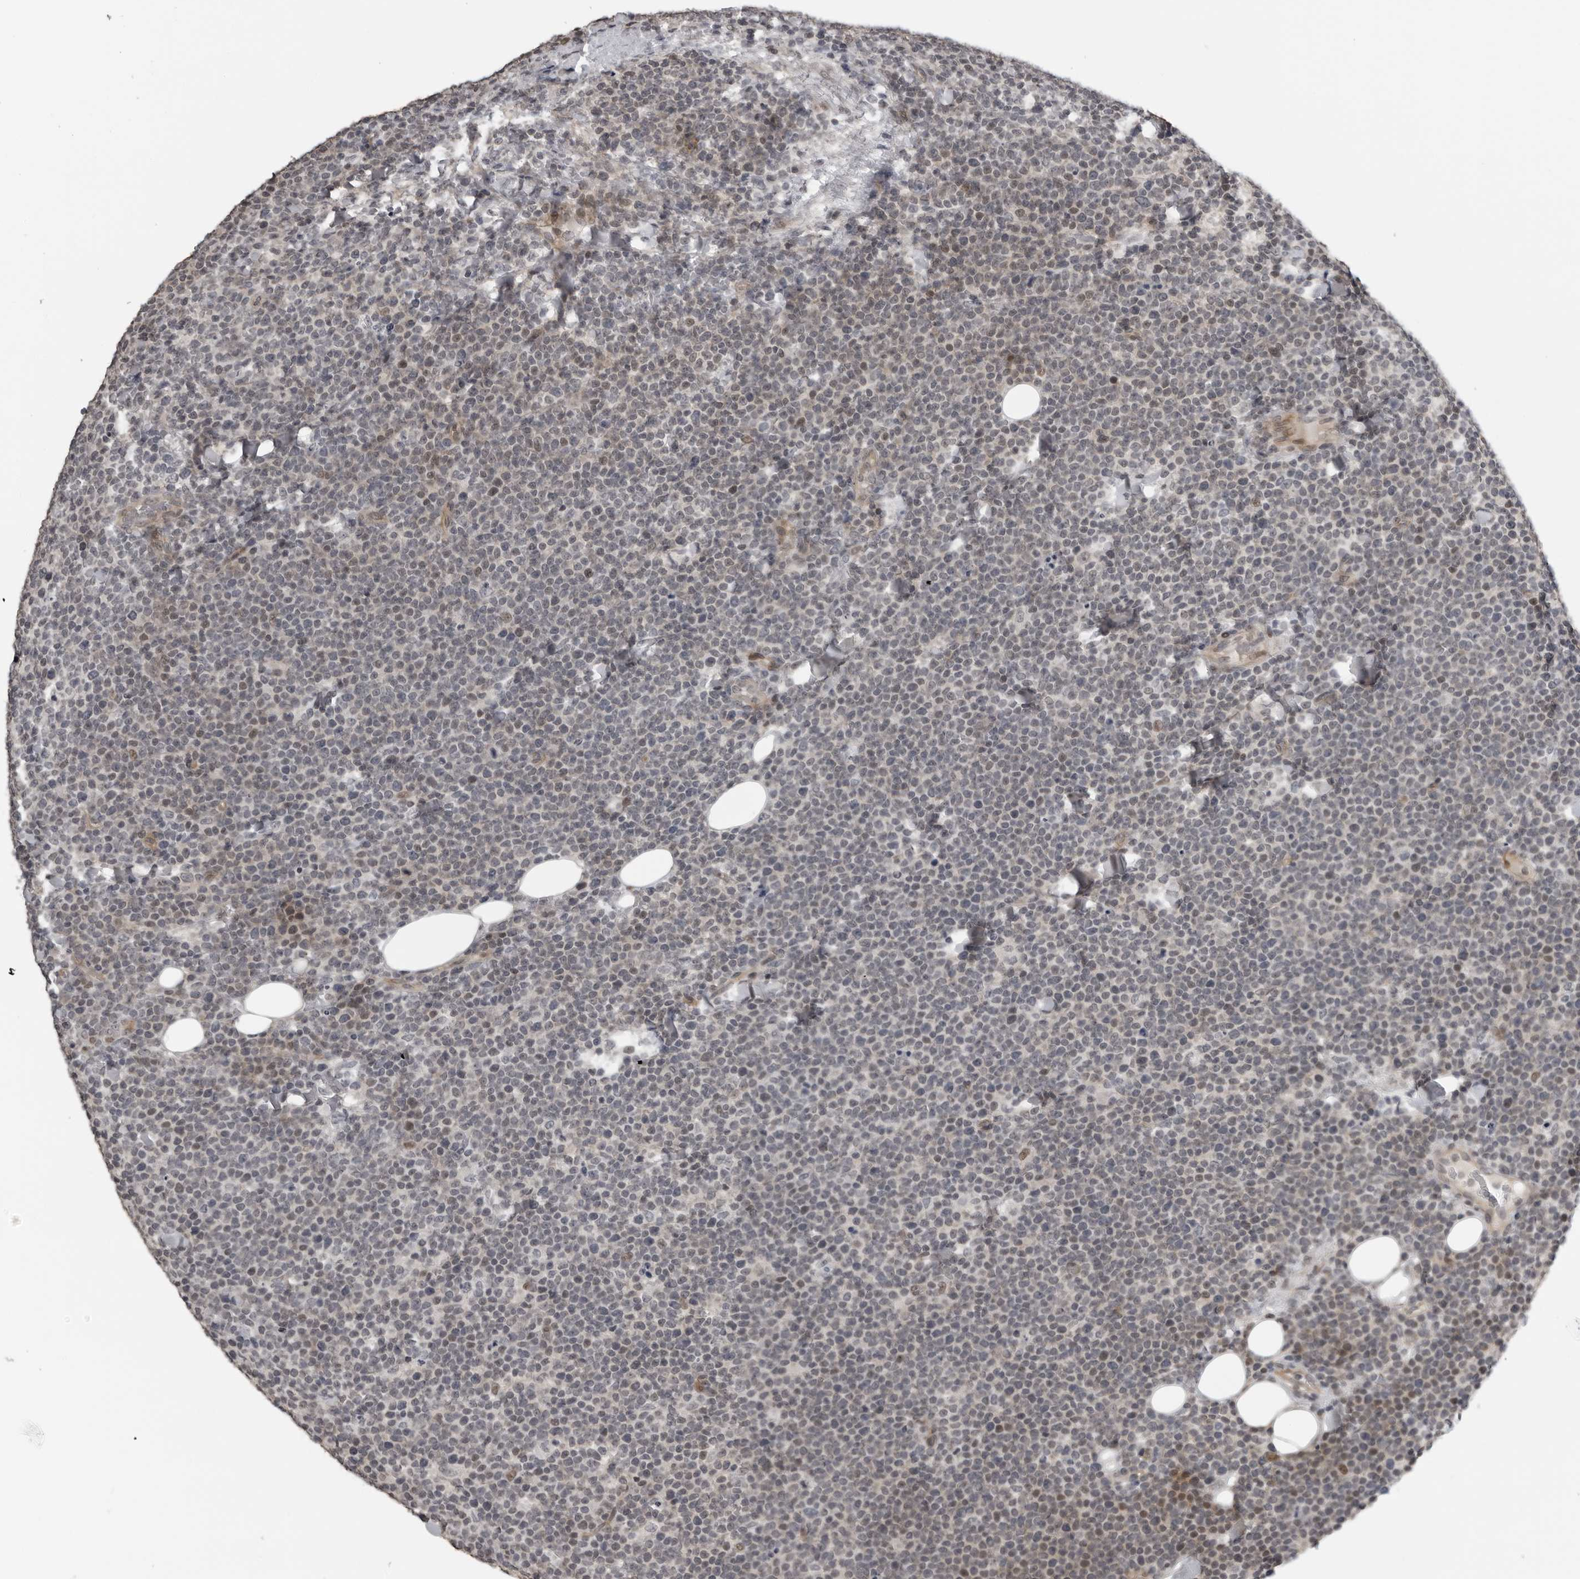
{"staining": {"intensity": "negative", "quantity": "none", "location": "none"}, "tissue": "lymphoma", "cell_type": "Tumor cells", "image_type": "cancer", "snomed": [{"axis": "morphology", "description": "Malignant lymphoma, non-Hodgkin's type, High grade"}, {"axis": "topography", "description": "Lymph node"}], "caption": "Immunohistochemistry (IHC) of human malignant lymphoma, non-Hodgkin's type (high-grade) exhibits no positivity in tumor cells. (DAB immunohistochemistry (IHC) with hematoxylin counter stain).", "gene": "PRRX2", "patient": {"sex": "male", "age": 61}}